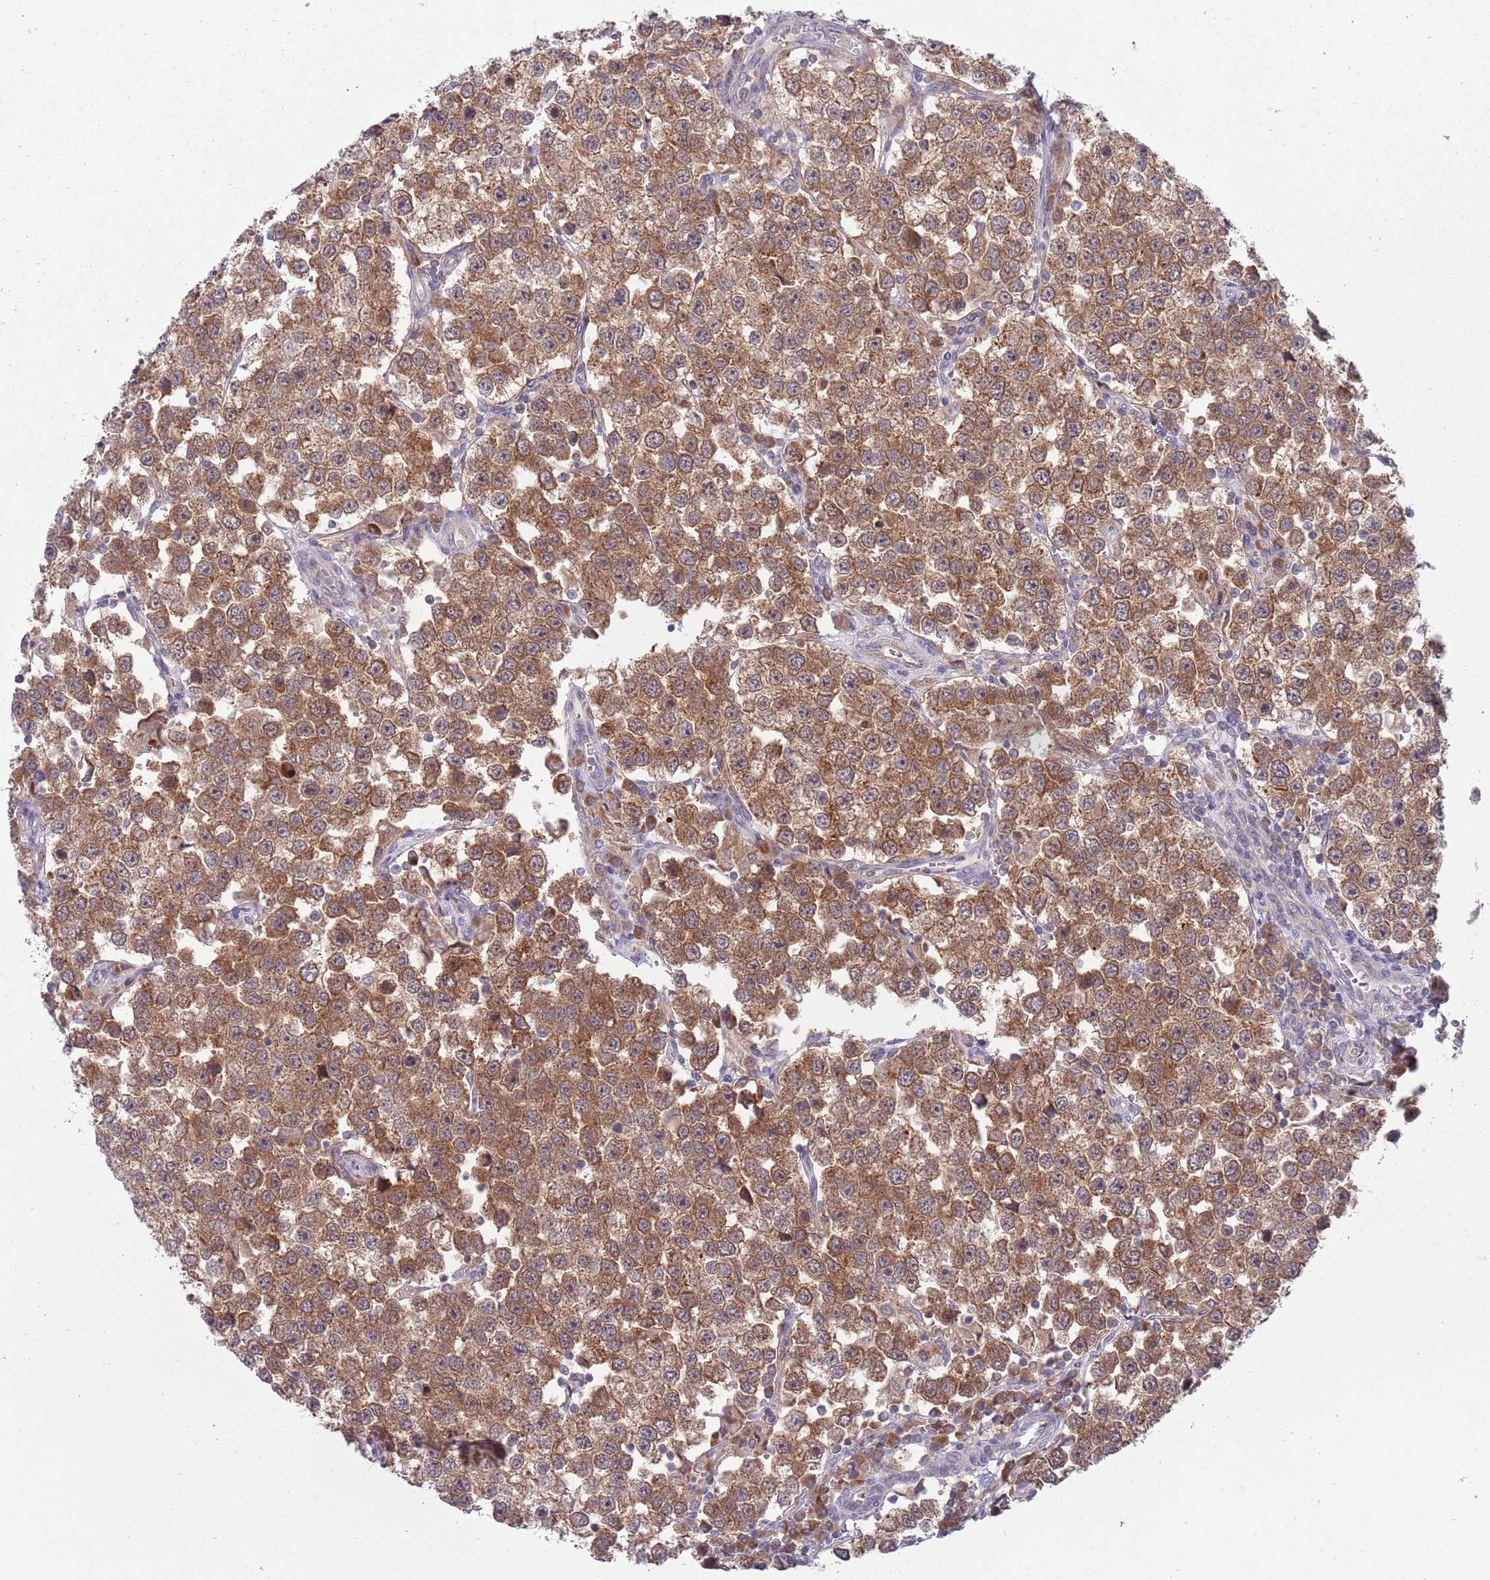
{"staining": {"intensity": "moderate", "quantity": ">75%", "location": "cytoplasmic/membranous"}, "tissue": "testis cancer", "cell_type": "Tumor cells", "image_type": "cancer", "snomed": [{"axis": "morphology", "description": "Seminoma, NOS"}, {"axis": "topography", "description": "Testis"}], "caption": "IHC of human testis seminoma displays medium levels of moderate cytoplasmic/membranous staining in about >75% of tumor cells.", "gene": "TYW1", "patient": {"sex": "male", "age": 37}}